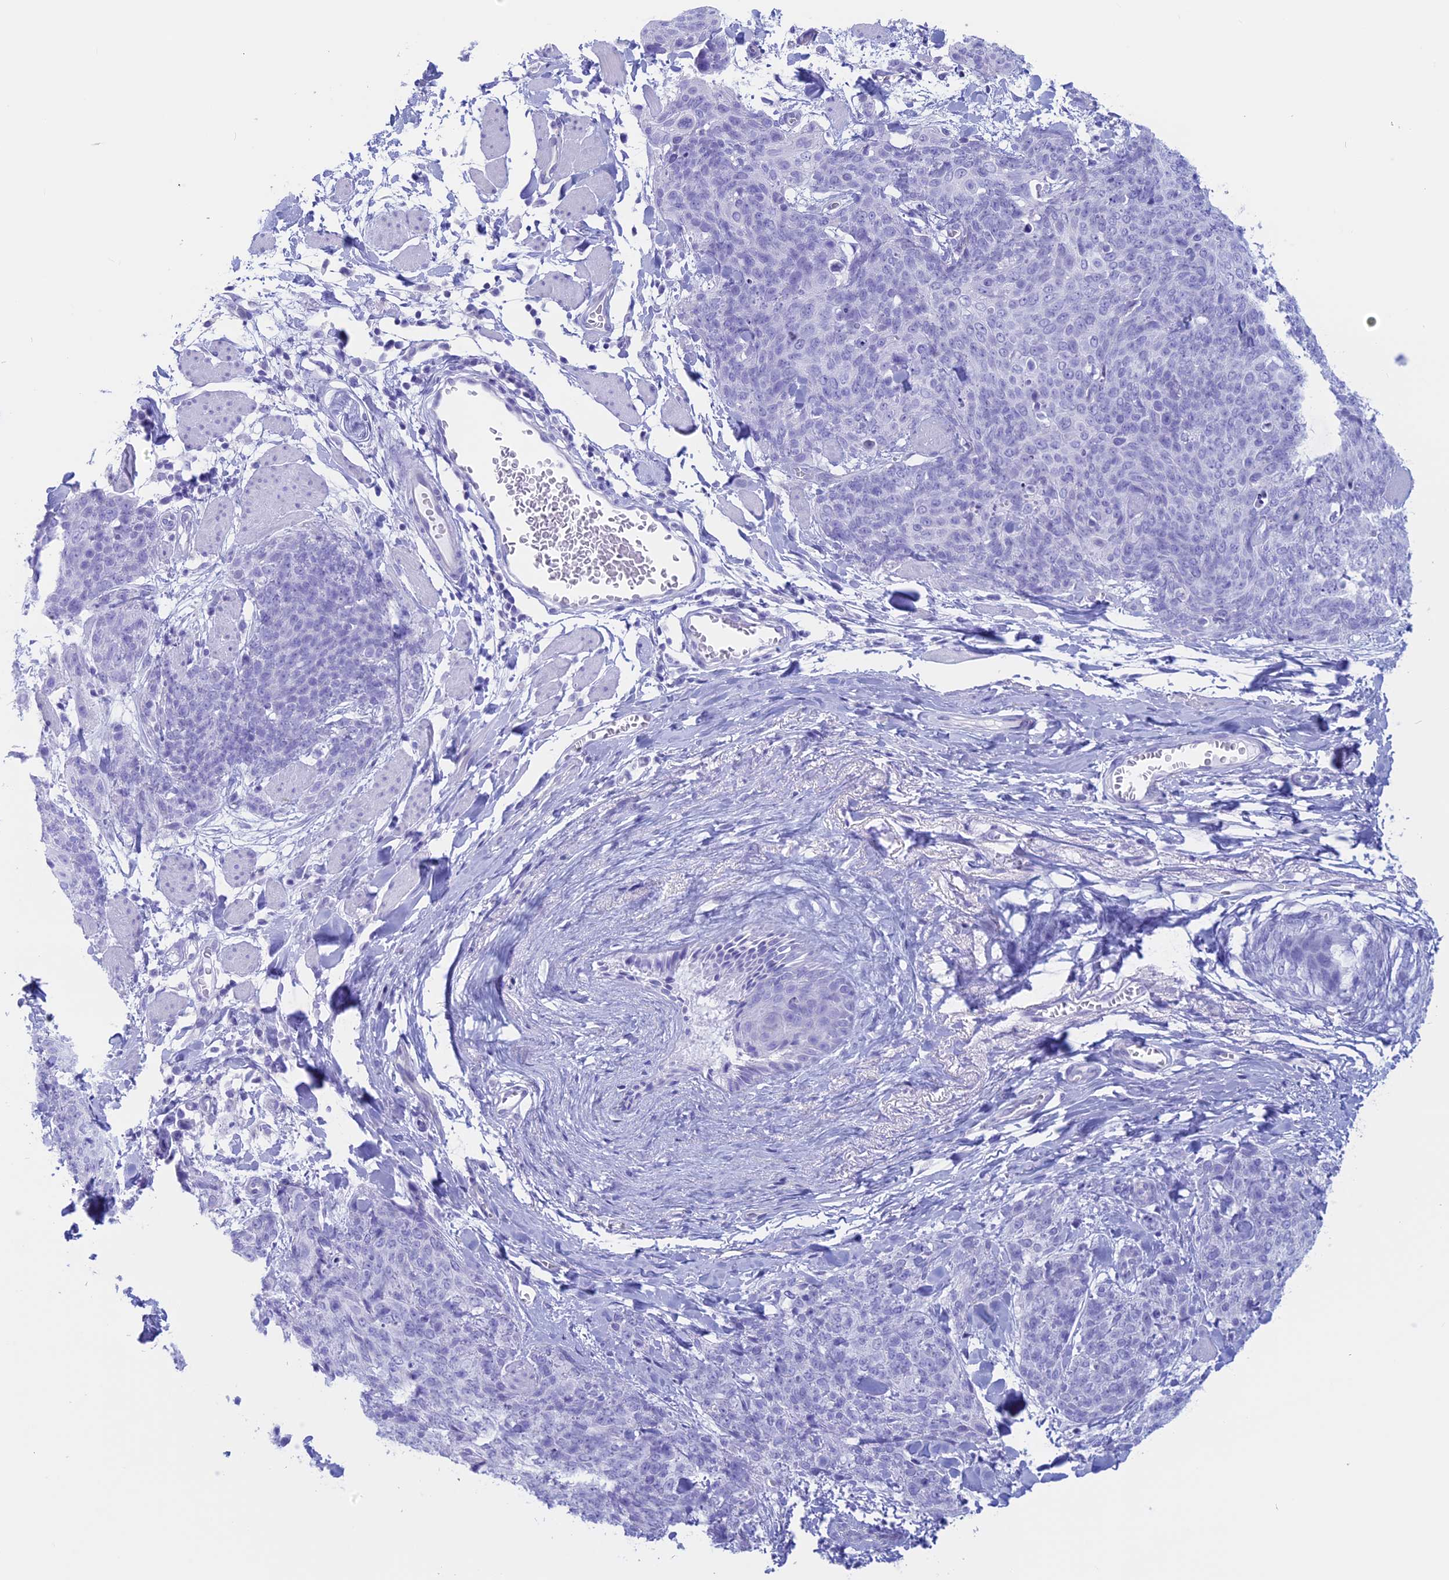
{"staining": {"intensity": "negative", "quantity": "none", "location": "none"}, "tissue": "skin cancer", "cell_type": "Tumor cells", "image_type": "cancer", "snomed": [{"axis": "morphology", "description": "Squamous cell carcinoma, NOS"}, {"axis": "topography", "description": "Skin"}, {"axis": "topography", "description": "Vulva"}], "caption": "IHC photomicrograph of human skin cancer (squamous cell carcinoma) stained for a protein (brown), which reveals no positivity in tumor cells.", "gene": "RP1", "patient": {"sex": "female", "age": 85}}